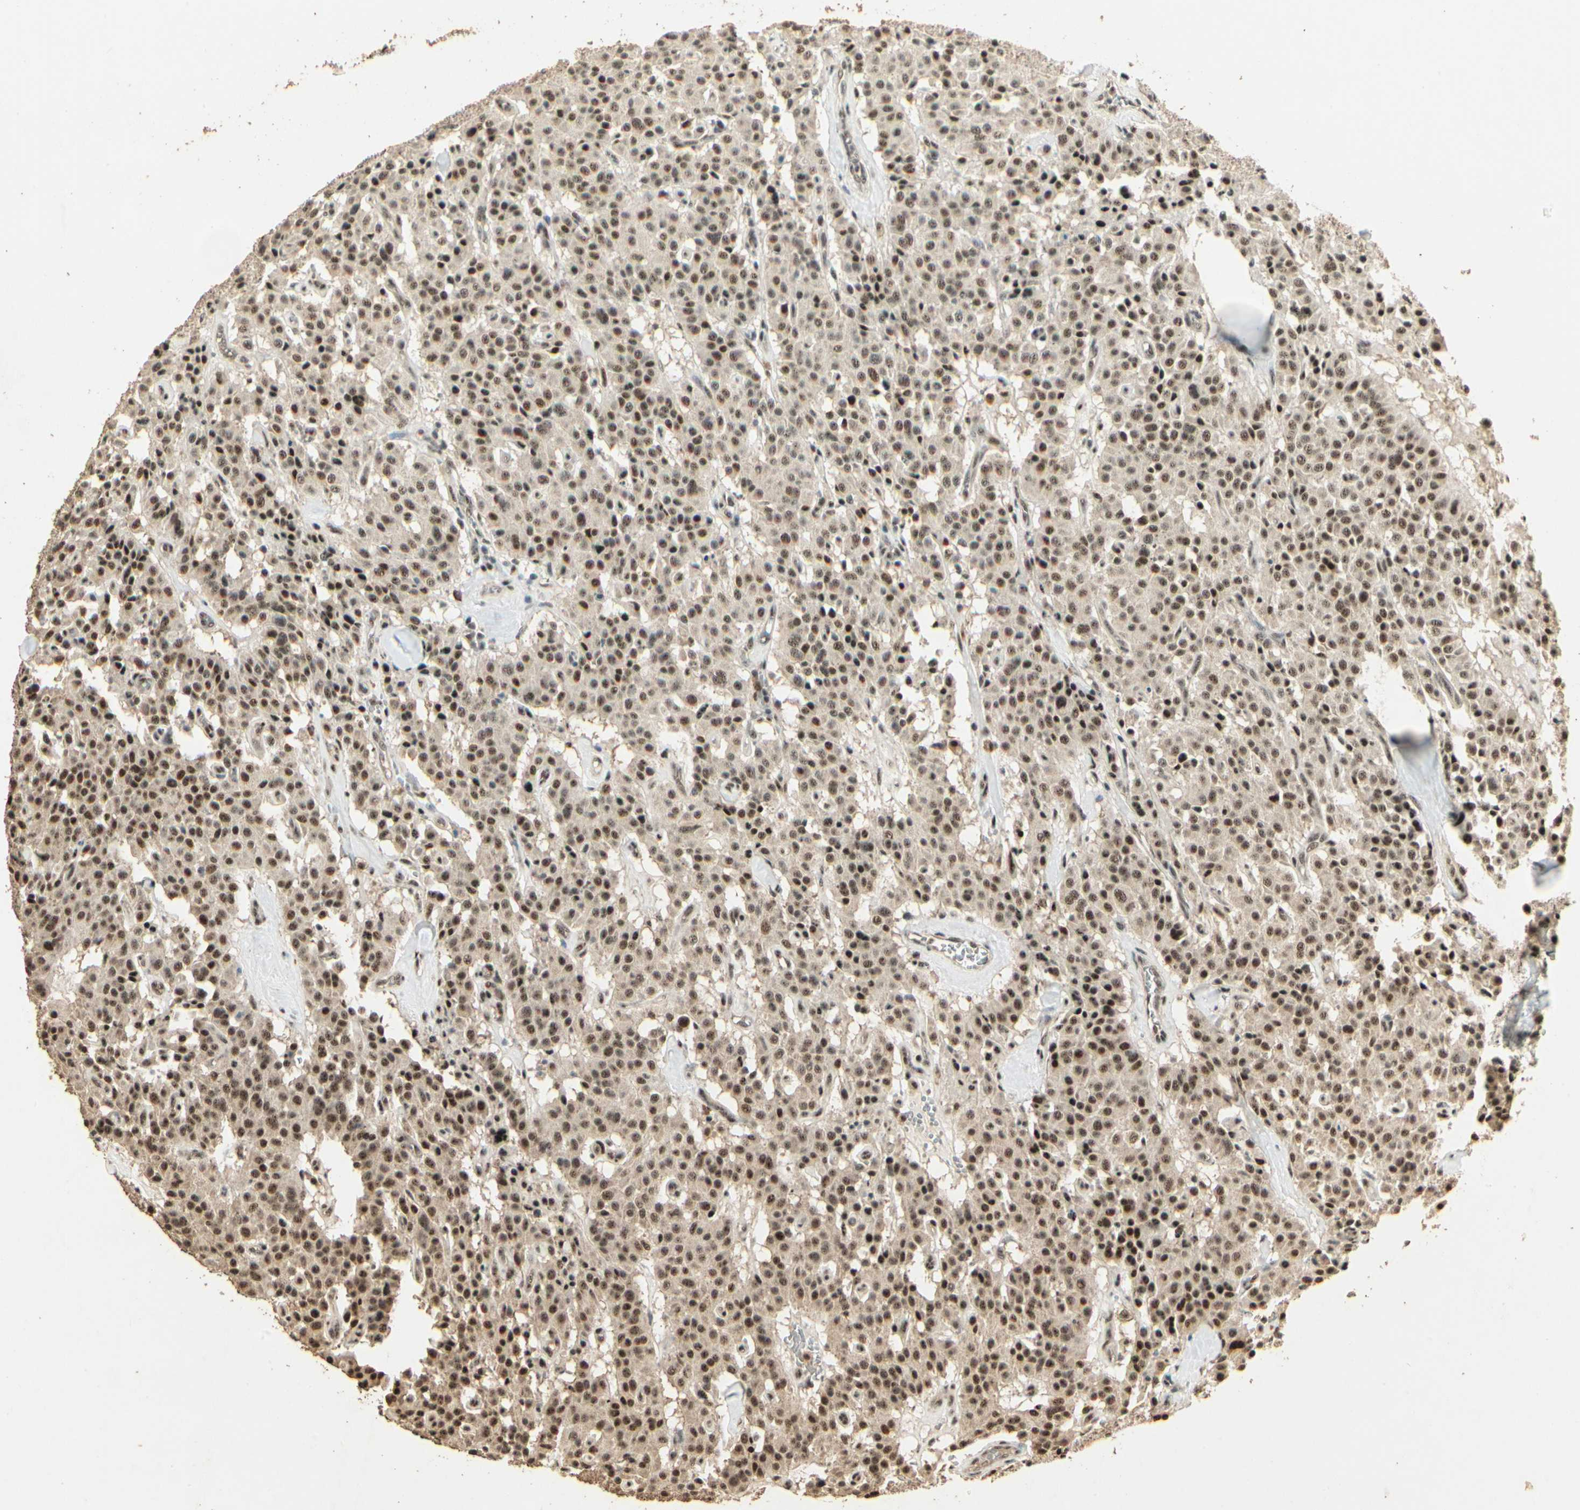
{"staining": {"intensity": "moderate", "quantity": ">75%", "location": "nuclear"}, "tissue": "carcinoid", "cell_type": "Tumor cells", "image_type": "cancer", "snomed": [{"axis": "morphology", "description": "Carcinoid, malignant, NOS"}, {"axis": "topography", "description": "Lung"}], "caption": "This photomicrograph reveals immunohistochemistry (IHC) staining of carcinoid, with medium moderate nuclear staining in approximately >75% of tumor cells.", "gene": "RBM25", "patient": {"sex": "male", "age": 30}}